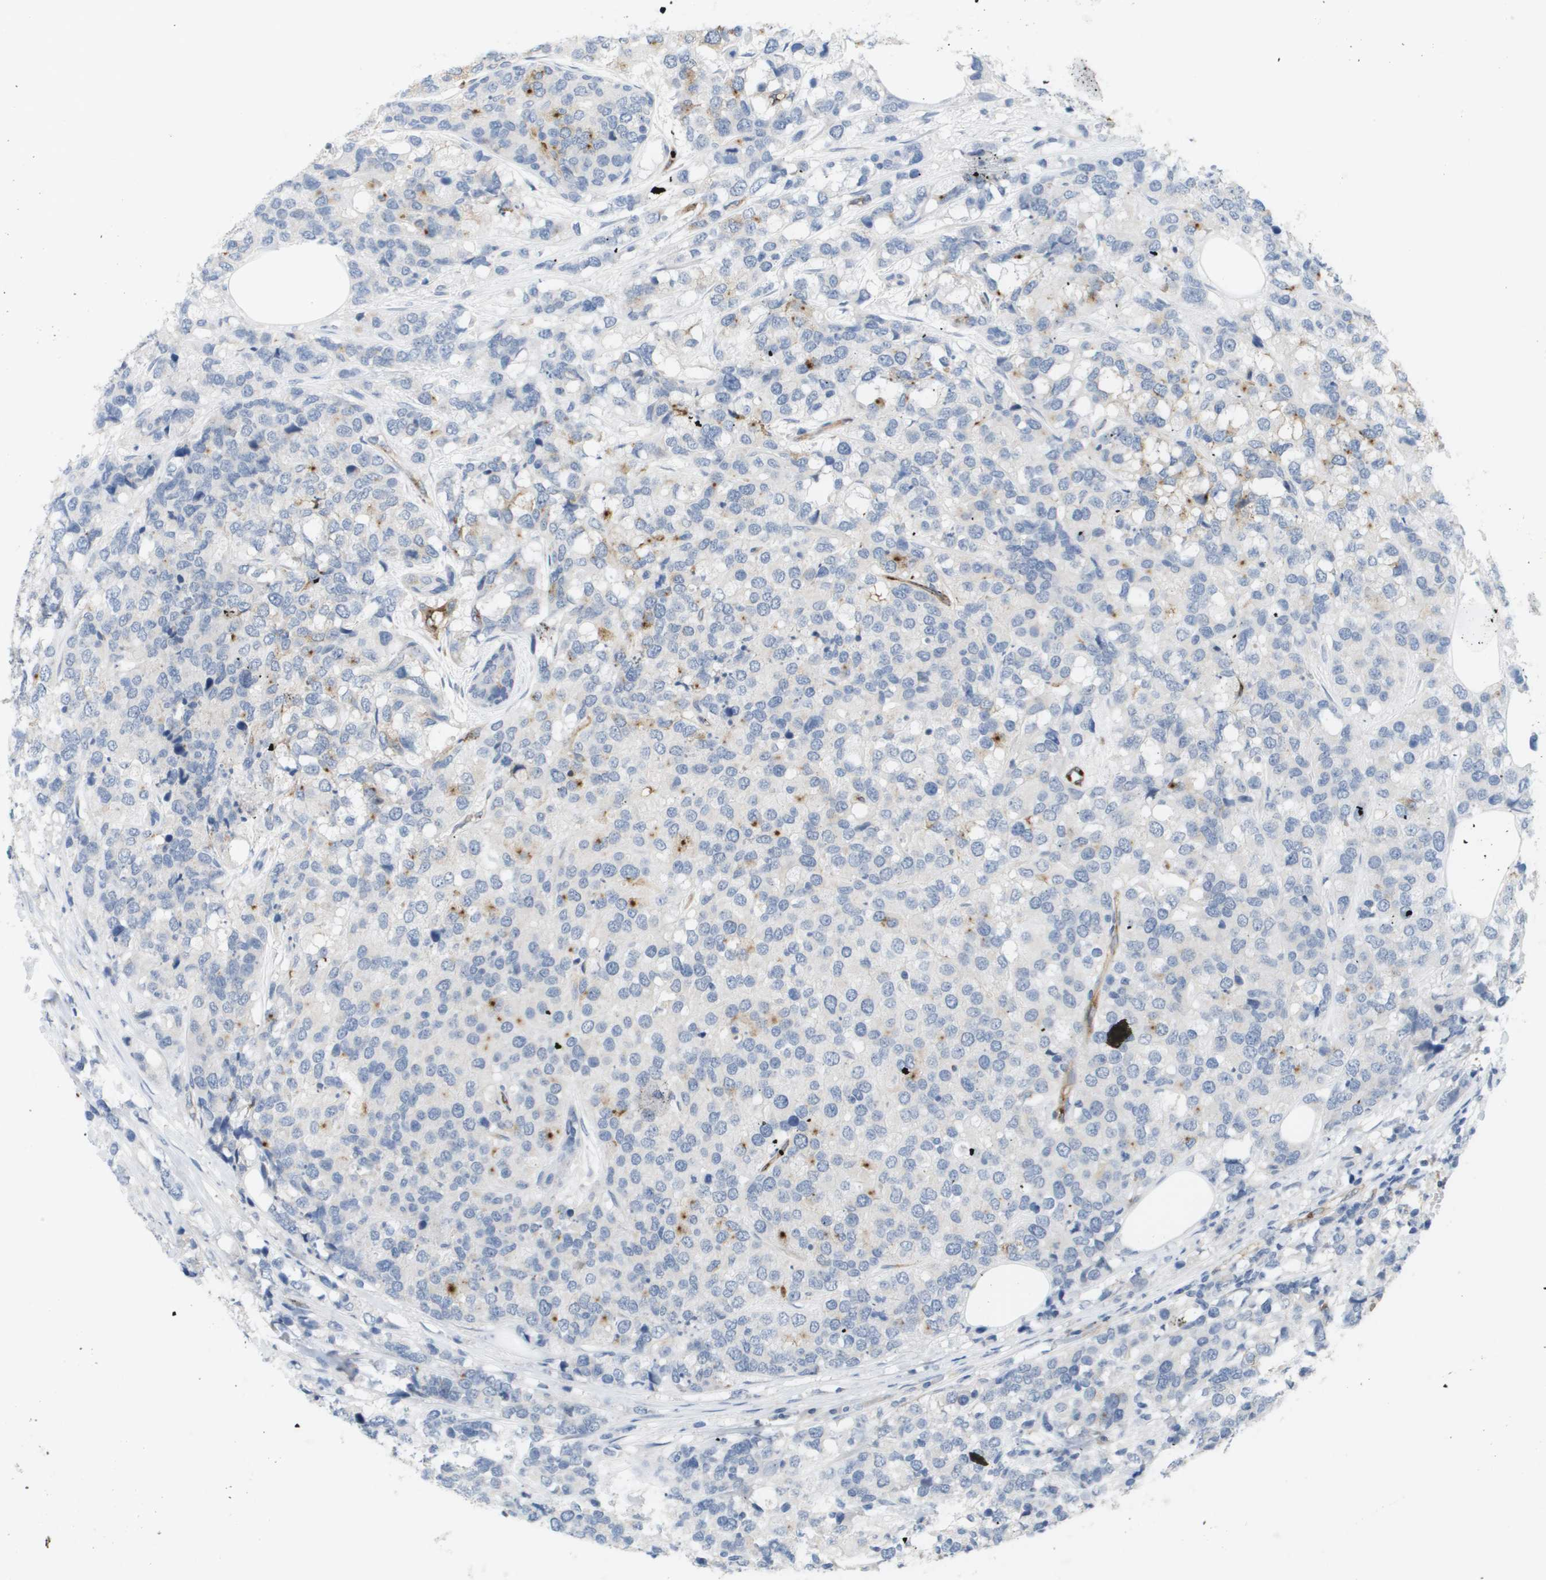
{"staining": {"intensity": "negative", "quantity": "none", "location": "none"}, "tissue": "breast cancer", "cell_type": "Tumor cells", "image_type": "cancer", "snomed": [{"axis": "morphology", "description": "Lobular carcinoma"}, {"axis": "topography", "description": "Breast"}], "caption": "High power microscopy image of an immunohistochemistry (IHC) image of breast lobular carcinoma, revealing no significant positivity in tumor cells. (DAB (3,3'-diaminobenzidine) IHC, high magnification).", "gene": "ANGPT2", "patient": {"sex": "female", "age": 59}}